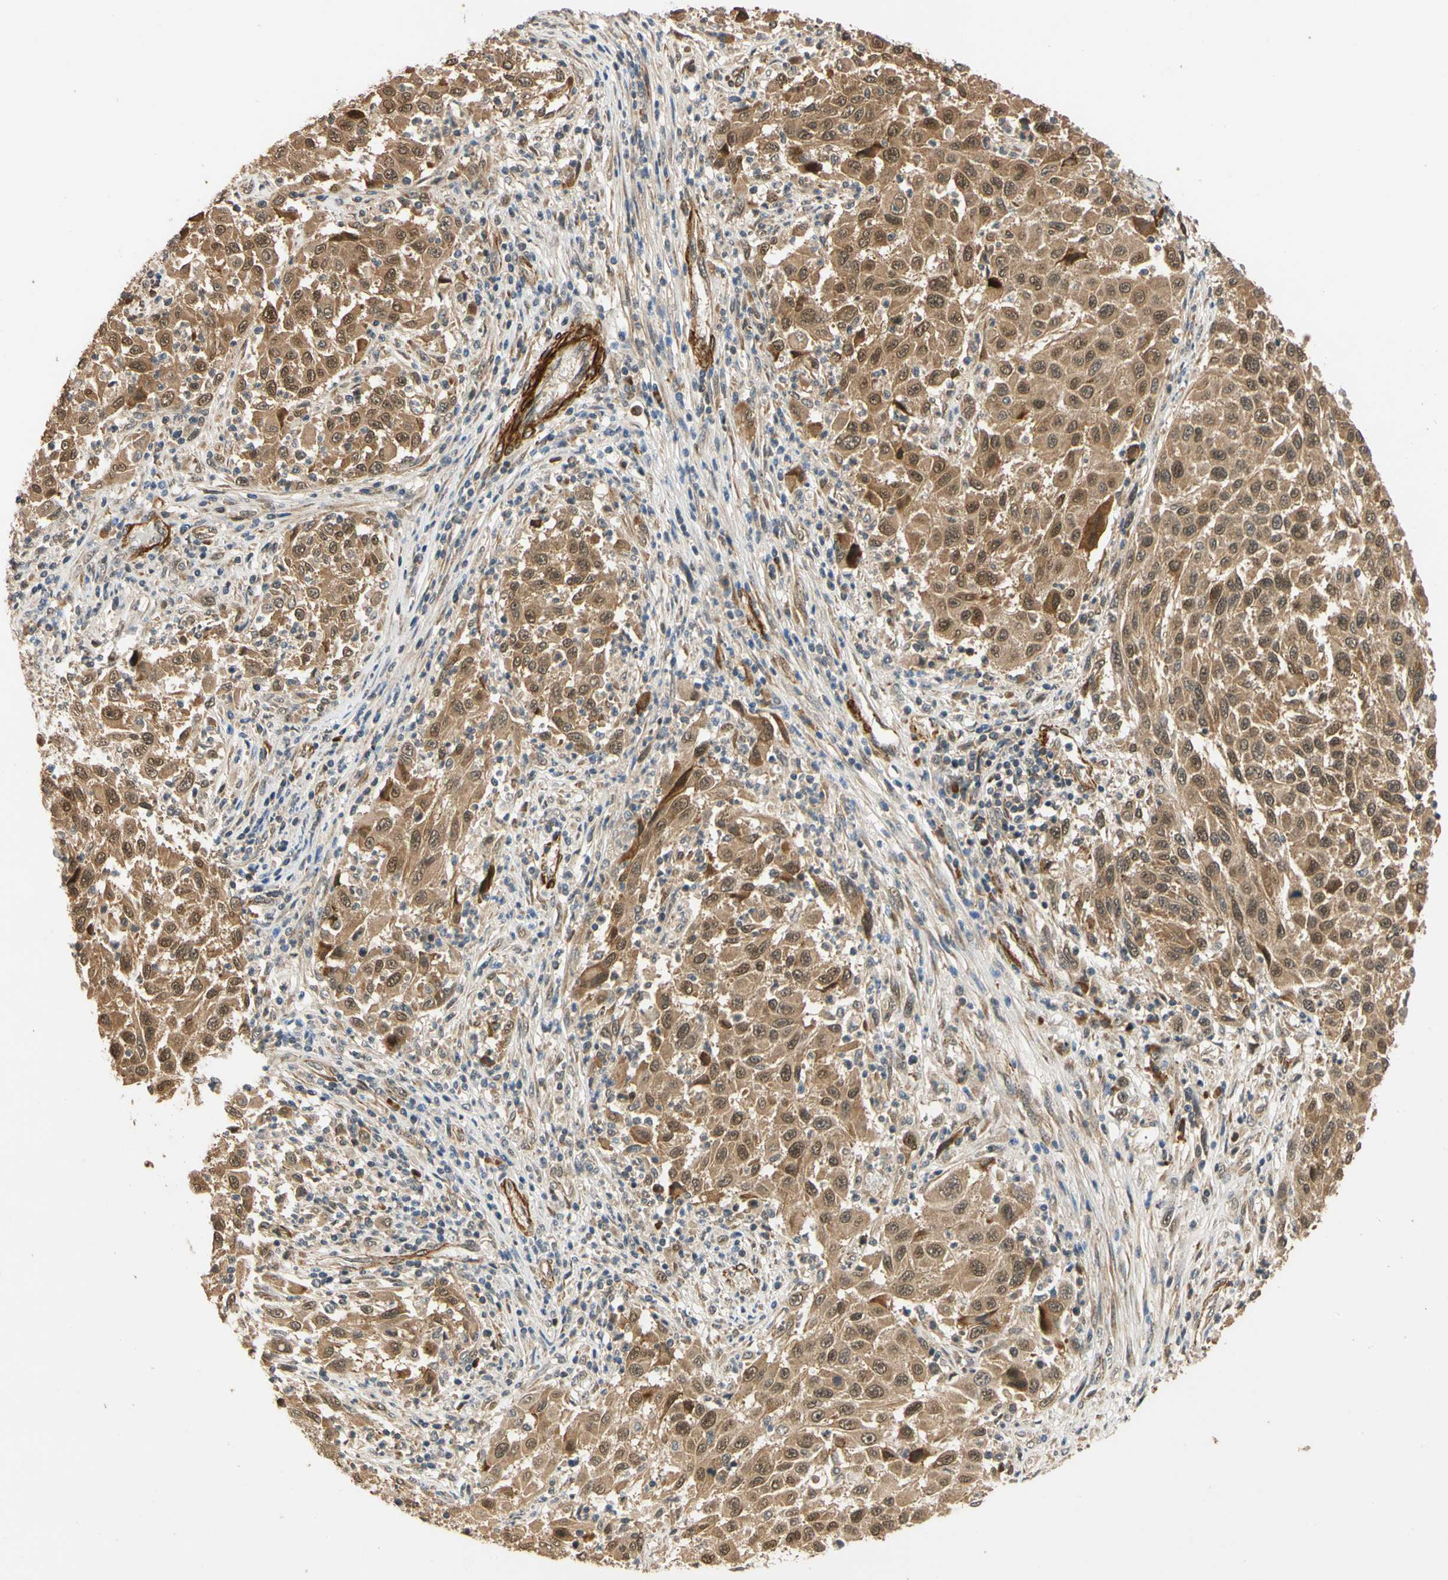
{"staining": {"intensity": "moderate", "quantity": ">75%", "location": "cytoplasmic/membranous,nuclear"}, "tissue": "melanoma", "cell_type": "Tumor cells", "image_type": "cancer", "snomed": [{"axis": "morphology", "description": "Malignant melanoma, Metastatic site"}, {"axis": "topography", "description": "Lymph node"}], "caption": "Immunohistochemistry (IHC) micrograph of neoplastic tissue: human melanoma stained using immunohistochemistry shows medium levels of moderate protein expression localized specifically in the cytoplasmic/membranous and nuclear of tumor cells, appearing as a cytoplasmic/membranous and nuclear brown color.", "gene": "QSER1", "patient": {"sex": "male", "age": 61}}